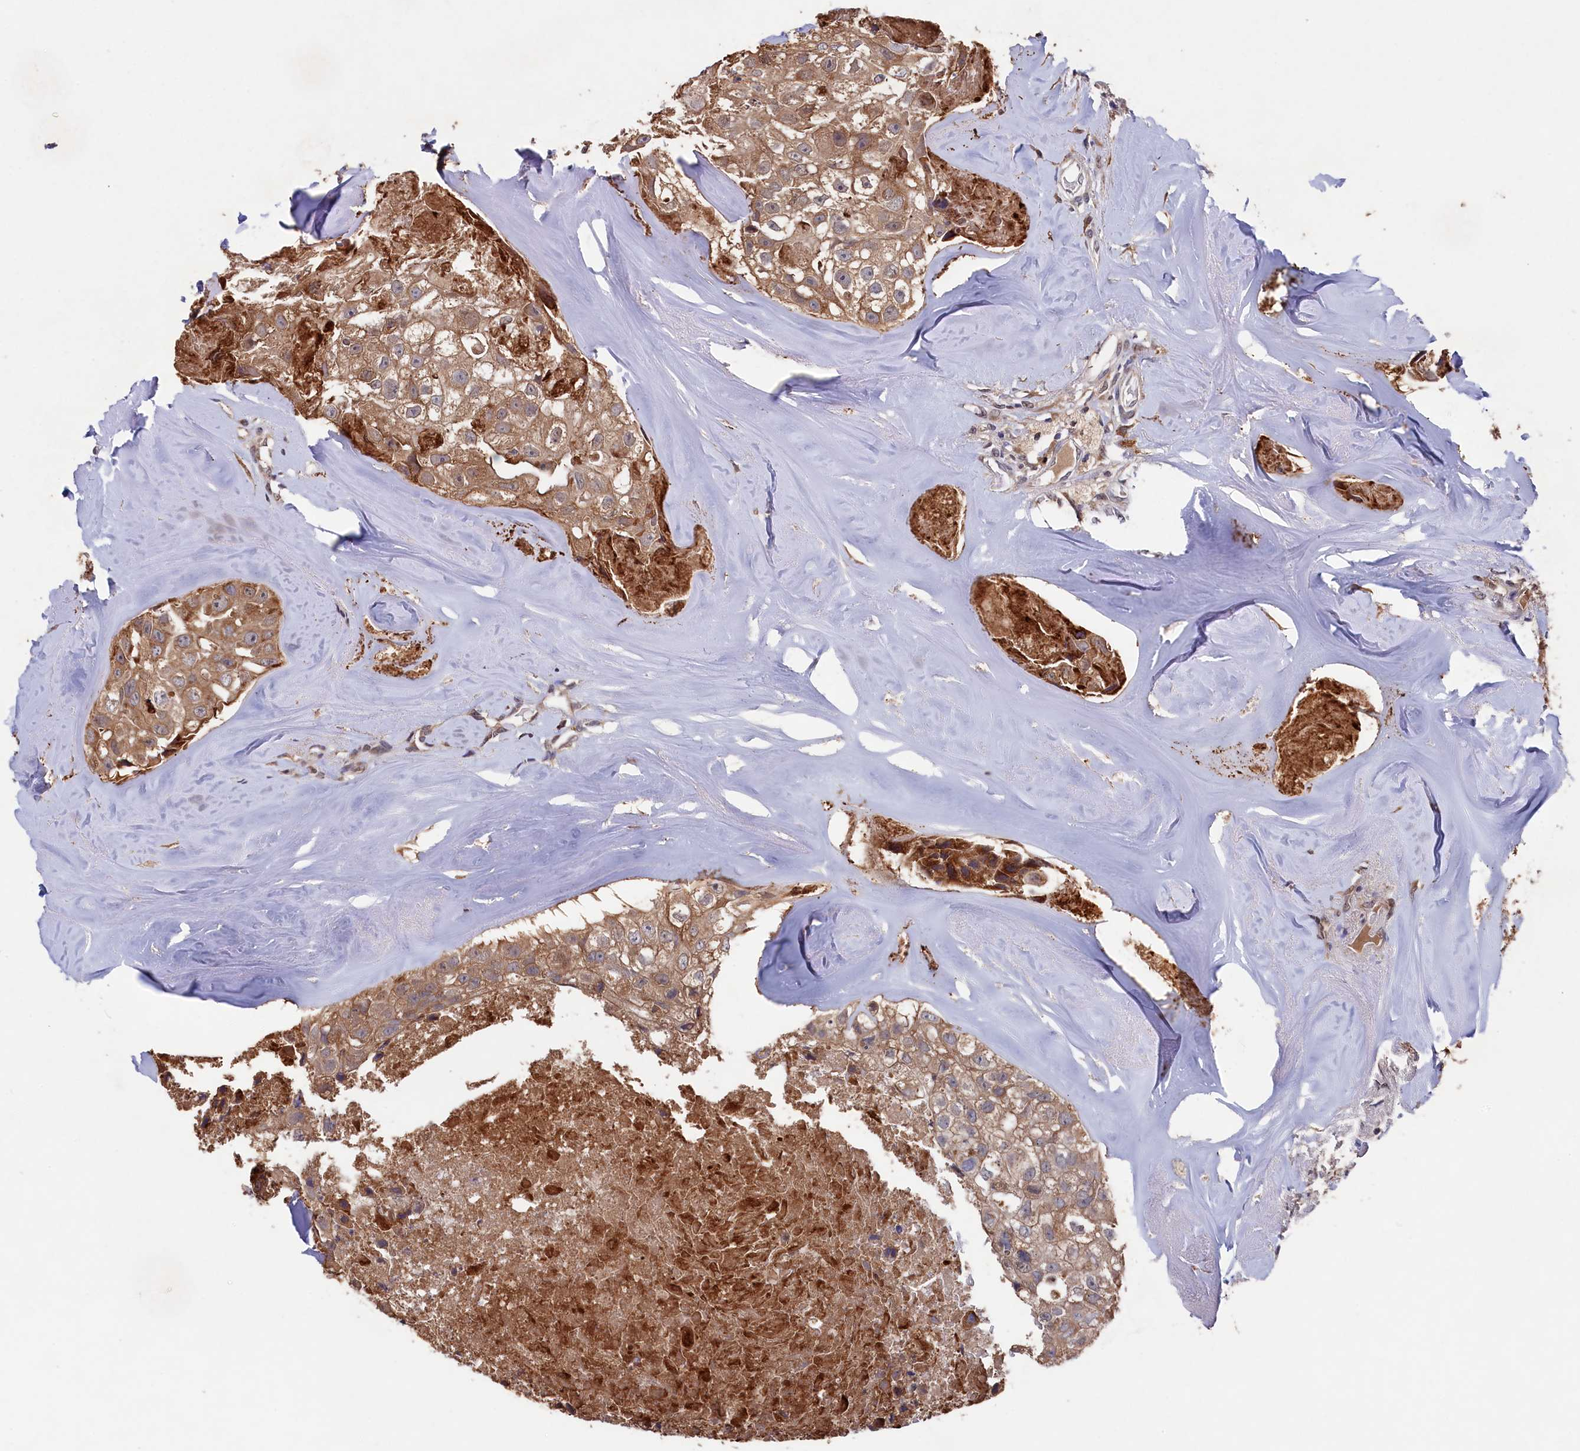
{"staining": {"intensity": "moderate", "quantity": ">75%", "location": "cytoplasmic/membranous"}, "tissue": "head and neck cancer", "cell_type": "Tumor cells", "image_type": "cancer", "snomed": [{"axis": "morphology", "description": "Adenocarcinoma, NOS"}, {"axis": "morphology", "description": "Adenocarcinoma, metastatic, NOS"}, {"axis": "topography", "description": "Head-Neck"}], "caption": "Immunohistochemical staining of human head and neck cancer demonstrates medium levels of moderate cytoplasmic/membranous positivity in approximately >75% of tumor cells. The staining is performed using DAB (3,3'-diaminobenzidine) brown chromogen to label protein expression. The nuclei are counter-stained blue using hematoxylin.", "gene": "NAA60", "patient": {"sex": "male", "age": 75}}